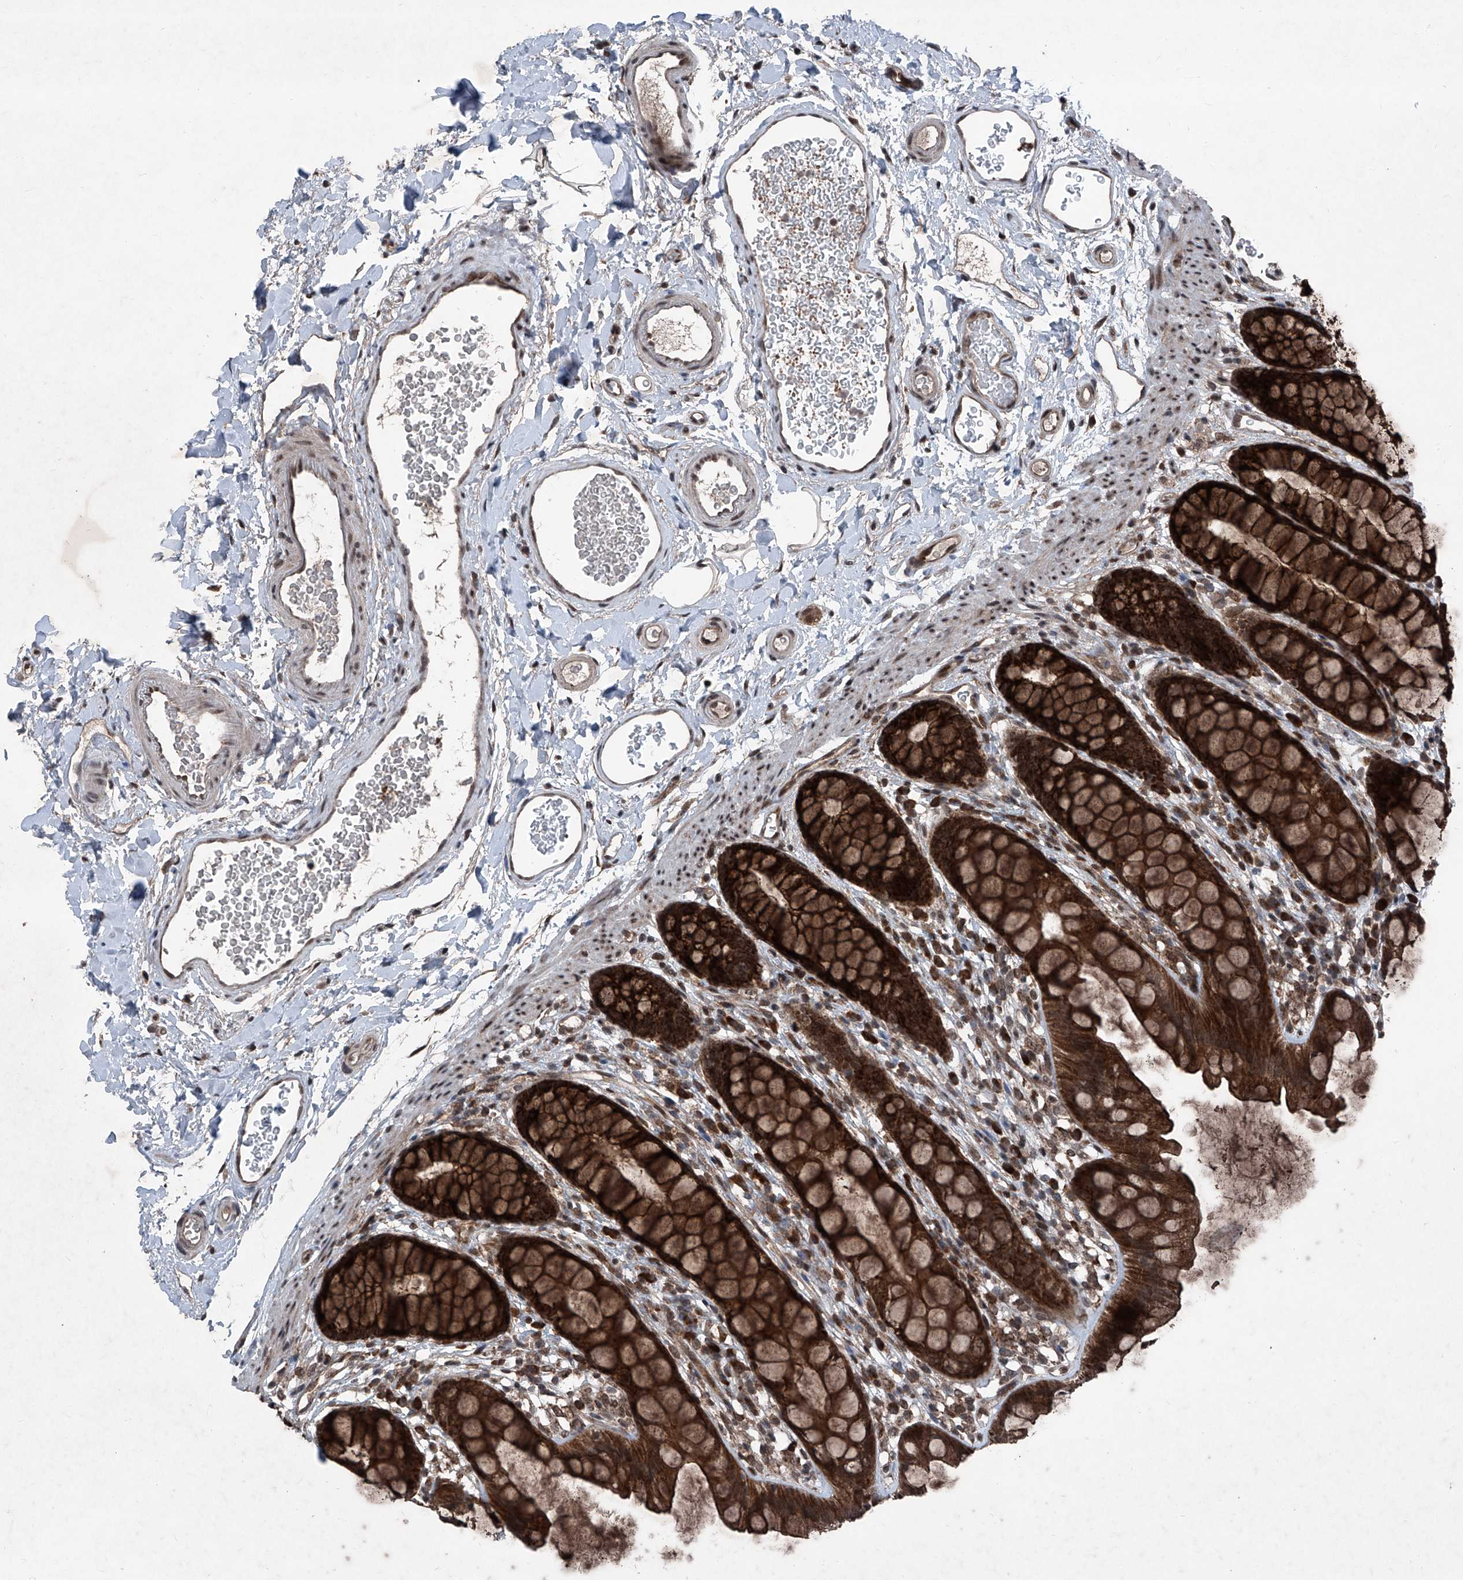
{"staining": {"intensity": "strong", "quantity": ">75%", "location": "cytoplasmic/membranous"}, "tissue": "rectum", "cell_type": "Glandular cells", "image_type": "normal", "snomed": [{"axis": "morphology", "description": "Normal tissue, NOS"}, {"axis": "topography", "description": "Rectum"}], "caption": "Immunohistochemical staining of normal human rectum demonstrates strong cytoplasmic/membranous protein positivity in approximately >75% of glandular cells. The staining was performed using DAB, with brown indicating positive protein expression. Nuclei are stained blue with hematoxylin.", "gene": "COA7", "patient": {"sex": "female", "age": 65}}